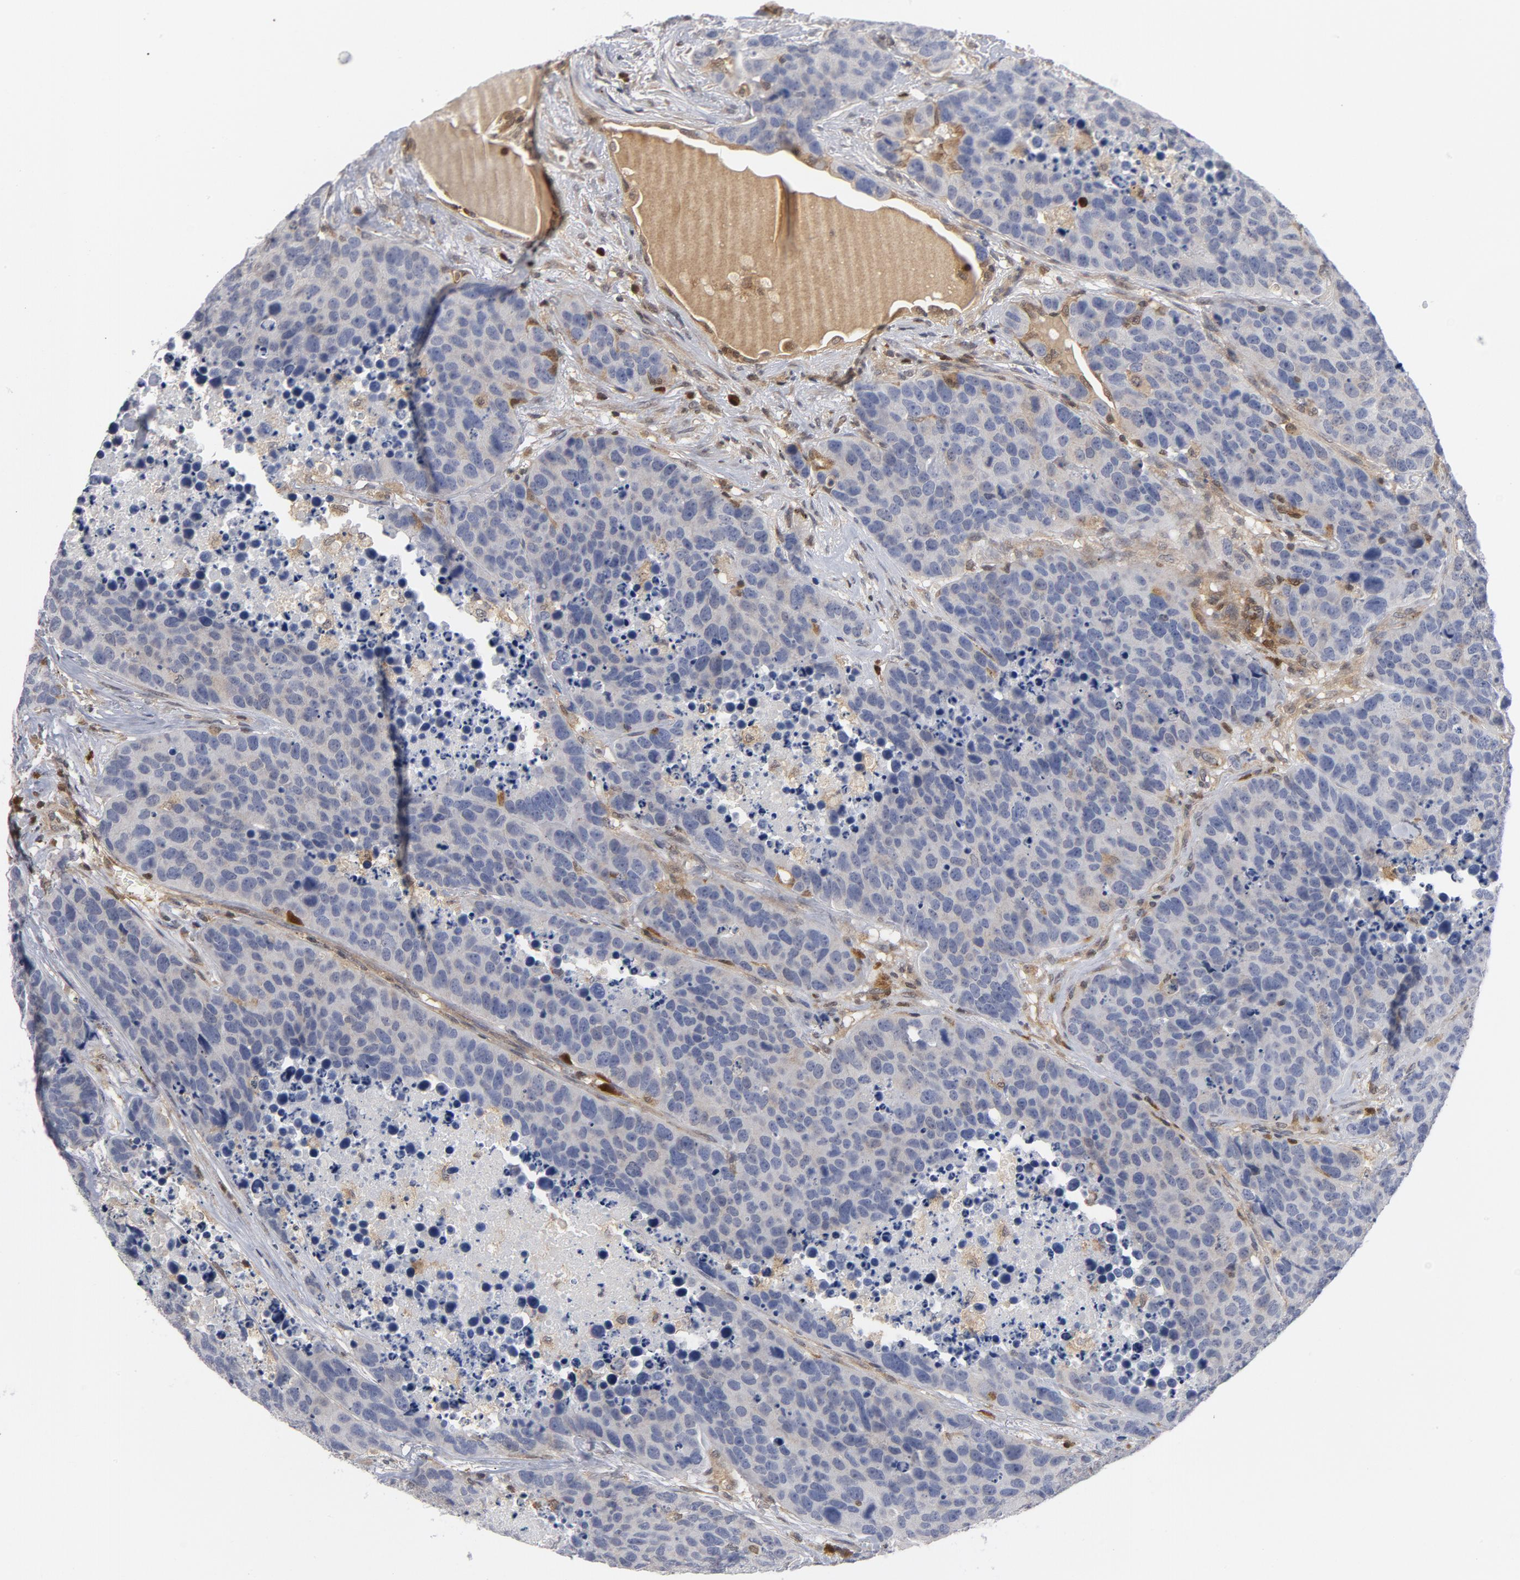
{"staining": {"intensity": "negative", "quantity": "none", "location": "none"}, "tissue": "carcinoid", "cell_type": "Tumor cells", "image_type": "cancer", "snomed": [{"axis": "morphology", "description": "Carcinoid, malignant, NOS"}, {"axis": "topography", "description": "Lung"}], "caption": "This is an IHC micrograph of malignant carcinoid. There is no positivity in tumor cells.", "gene": "TRADD", "patient": {"sex": "male", "age": 60}}